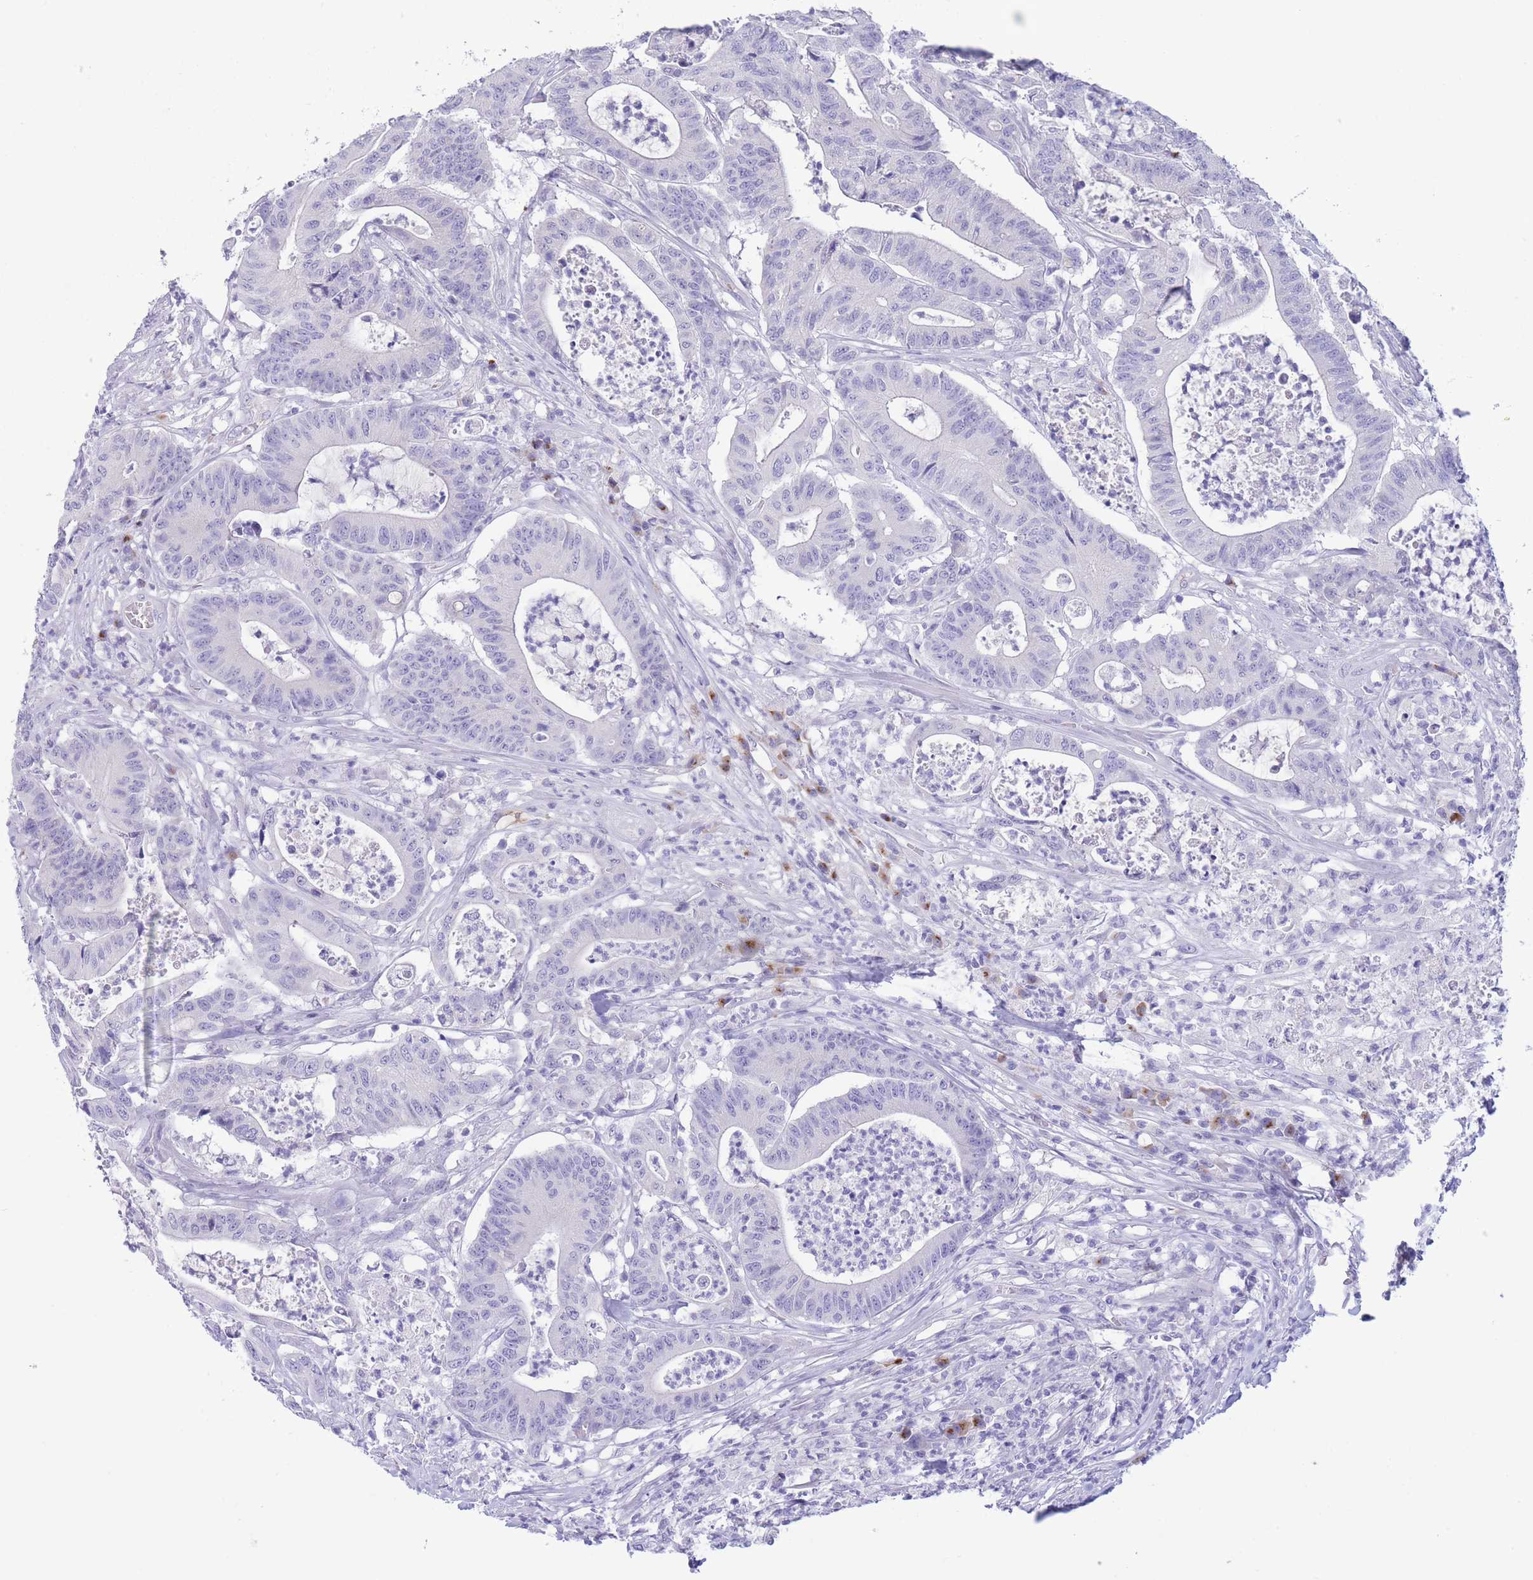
{"staining": {"intensity": "negative", "quantity": "none", "location": "none"}, "tissue": "colorectal cancer", "cell_type": "Tumor cells", "image_type": "cancer", "snomed": [{"axis": "morphology", "description": "Adenocarcinoma, NOS"}, {"axis": "topography", "description": "Colon"}], "caption": "Immunohistochemistry histopathology image of colorectal cancer stained for a protein (brown), which shows no expression in tumor cells.", "gene": "ASAP3", "patient": {"sex": "female", "age": 84}}